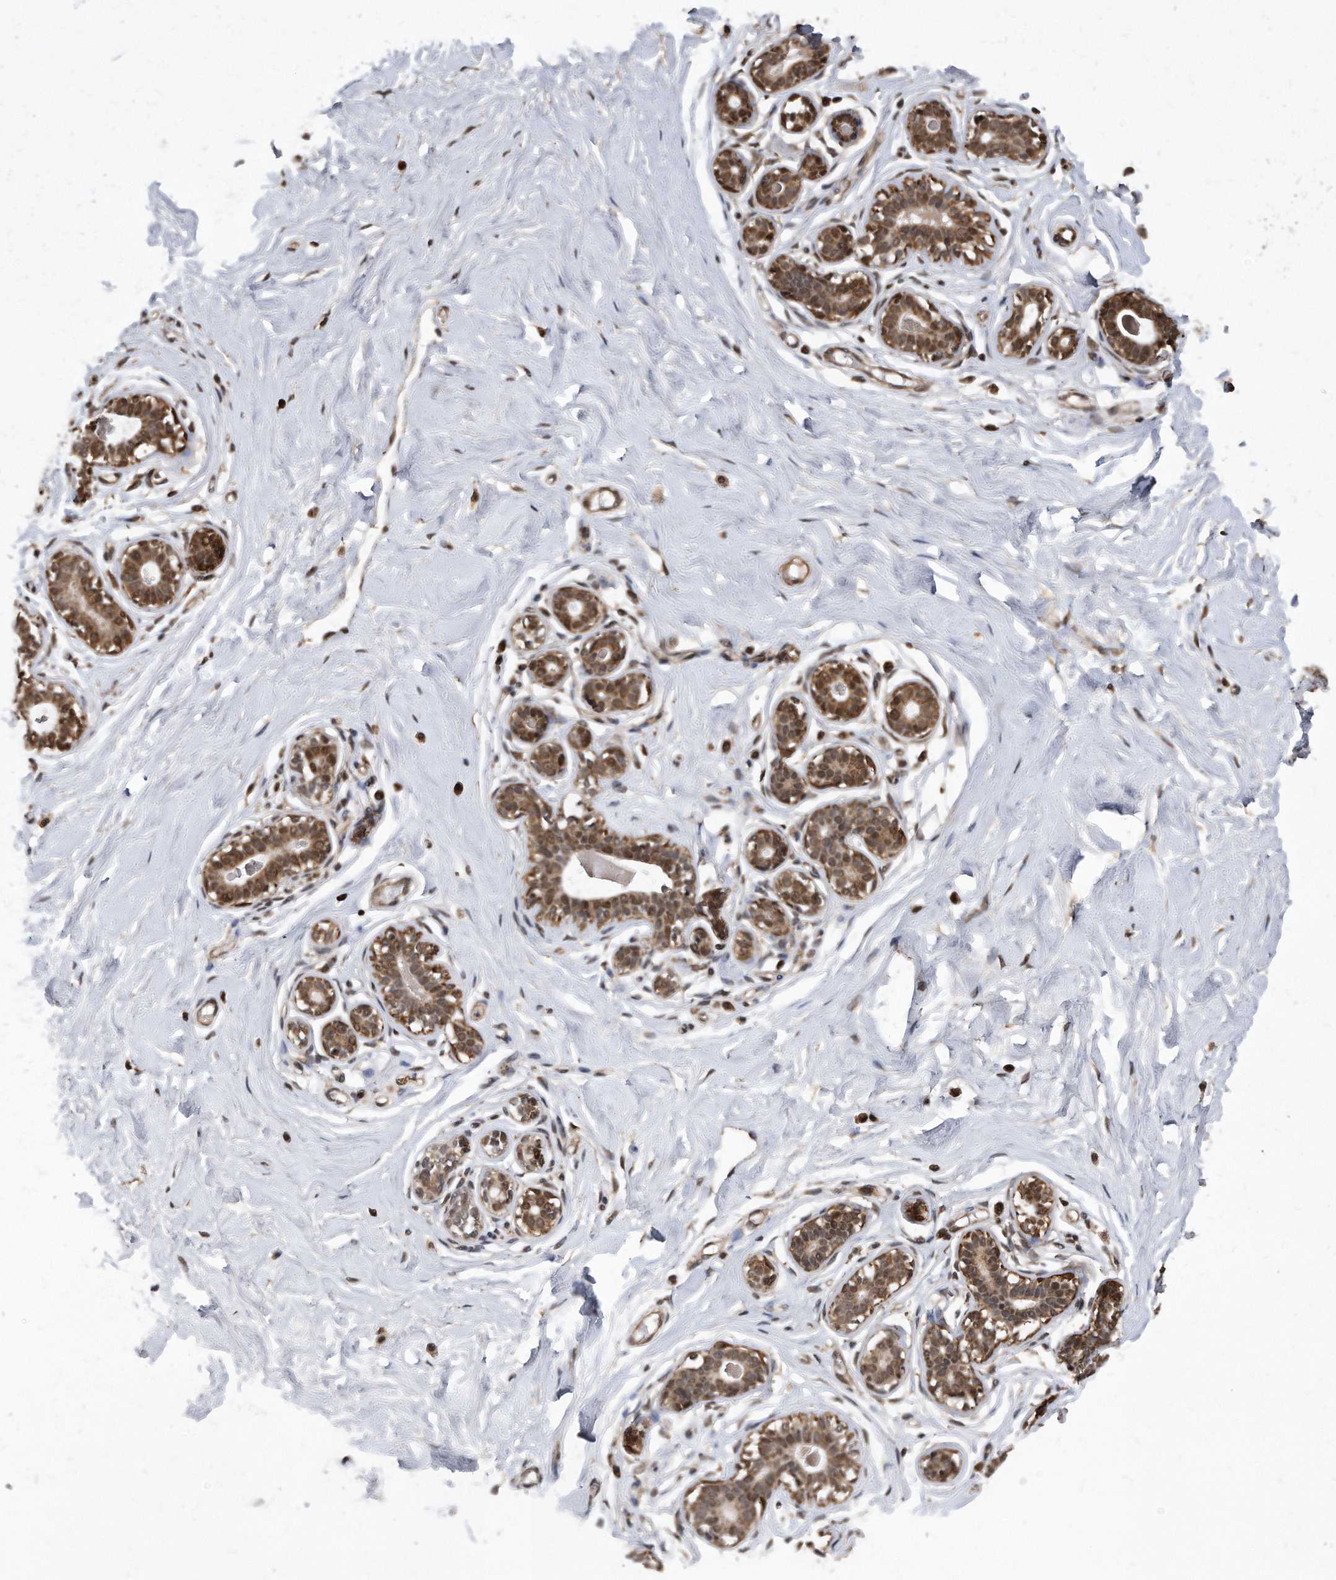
{"staining": {"intensity": "moderate", "quantity": ">75%", "location": "cytoplasmic/membranous"}, "tissue": "breast", "cell_type": "Adipocytes", "image_type": "normal", "snomed": [{"axis": "morphology", "description": "Normal tissue, NOS"}, {"axis": "morphology", "description": "Adenoma, NOS"}, {"axis": "topography", "description": "Breast"}], "caption": "This is a micrograph of IHC staining of benign breast, which shows moderate positivity in the cytoplasmic/membranous of adipocytes.", "gene": "DUSP22", "patient": {"sex": "female", "age": 23}}